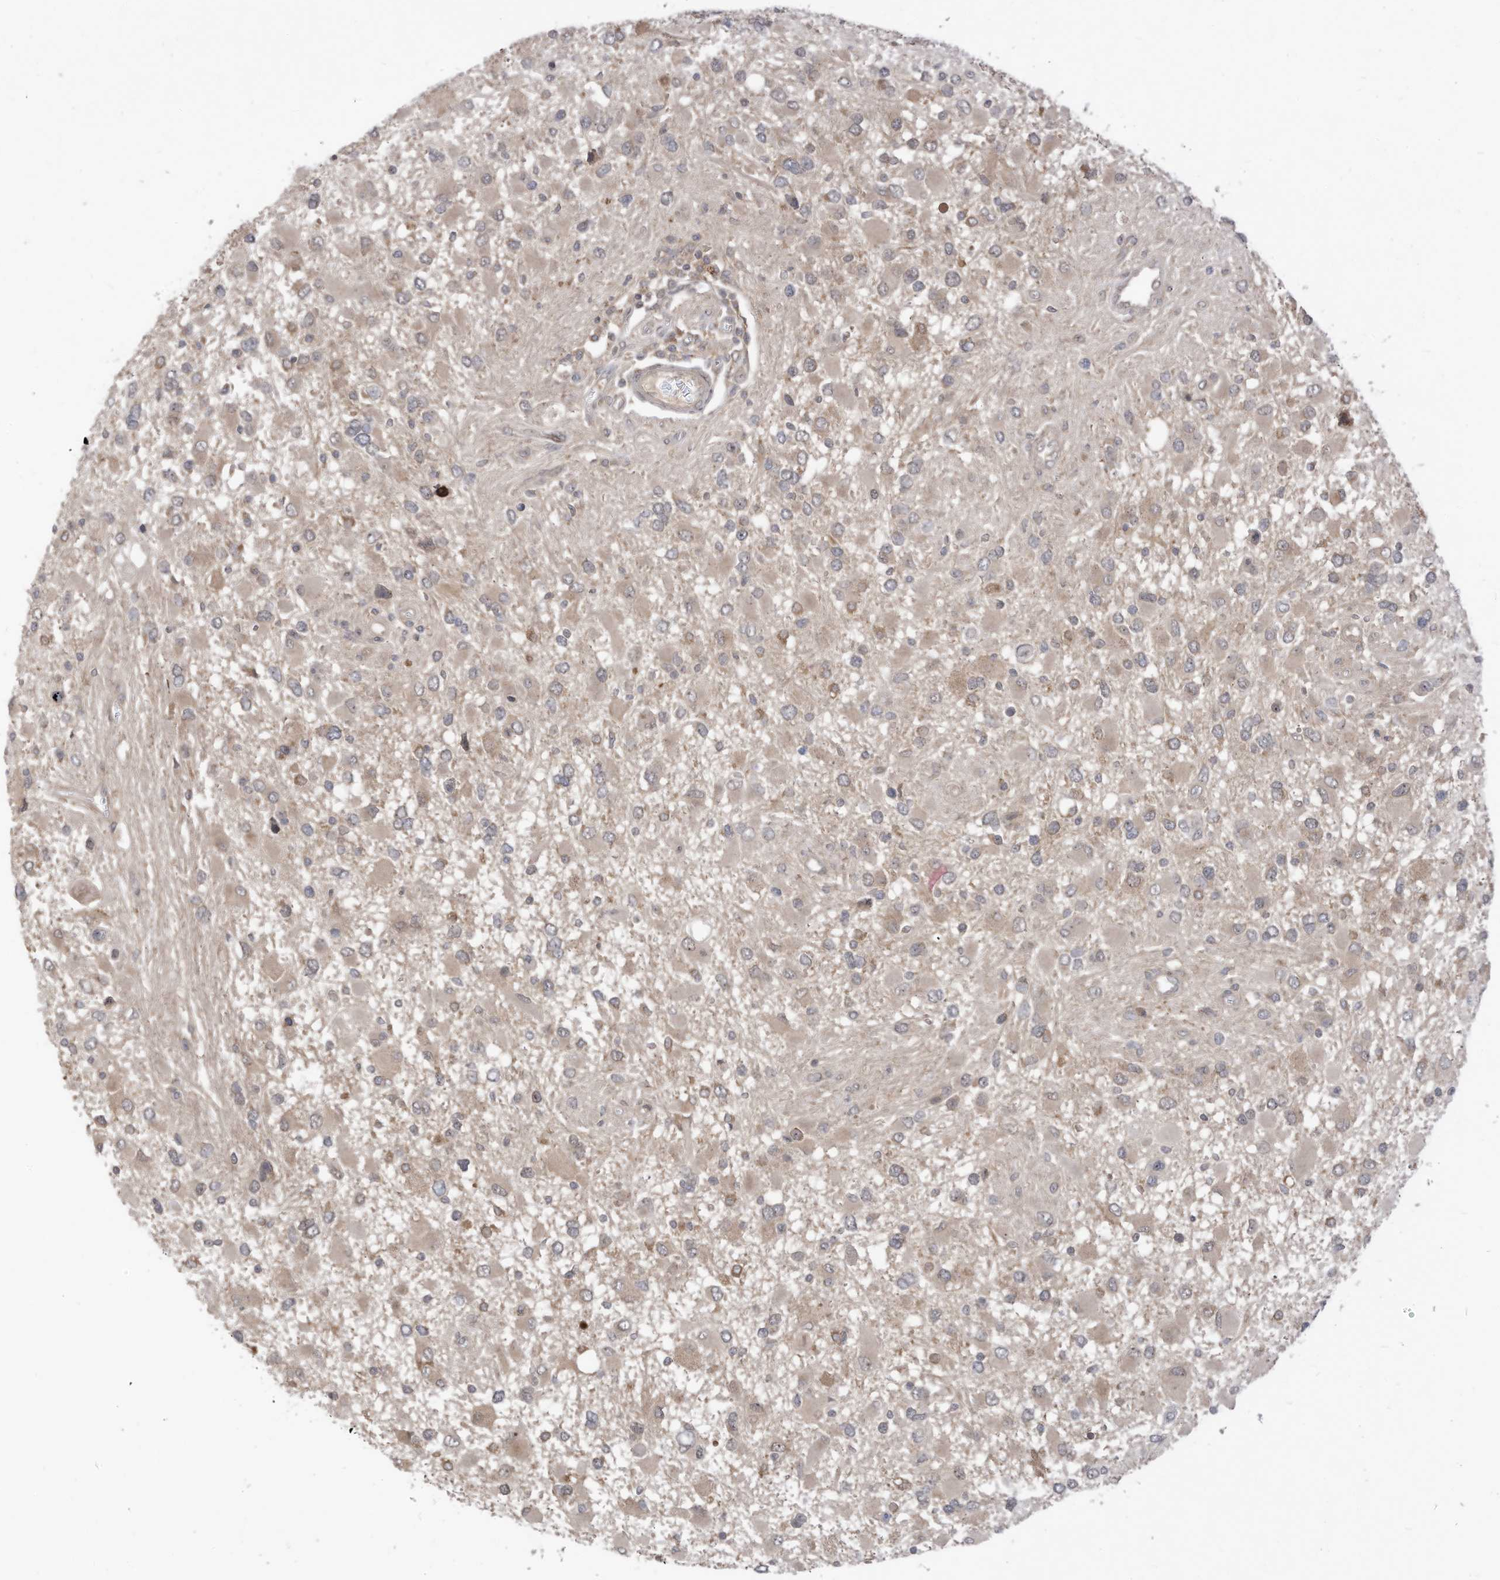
{"staining": {"intensity": "moderate", "quantity": "<25%", "location": "cytoplasmic/membranous"}, "tissue": "glioma", "cell_type": "Tumor cells", "image_type": "cancer", "snomed": [{"axis": "morphology", "description": "Glioma, malignant, High grade"}, {"axis": "topography", "description": "Brain"}], "caption": "Immunohistochemistry of human glioma displays low levels of moderate cytoplasmic/membranous positivity in approximately <25% of tumor cells. The staining was performed using DAB, with brown indicating positive protein expression. Nuclei are stained blue with hematoxylin.", "gene": "CNKSR1", "patient": {"sex": "male", "age": 53}}